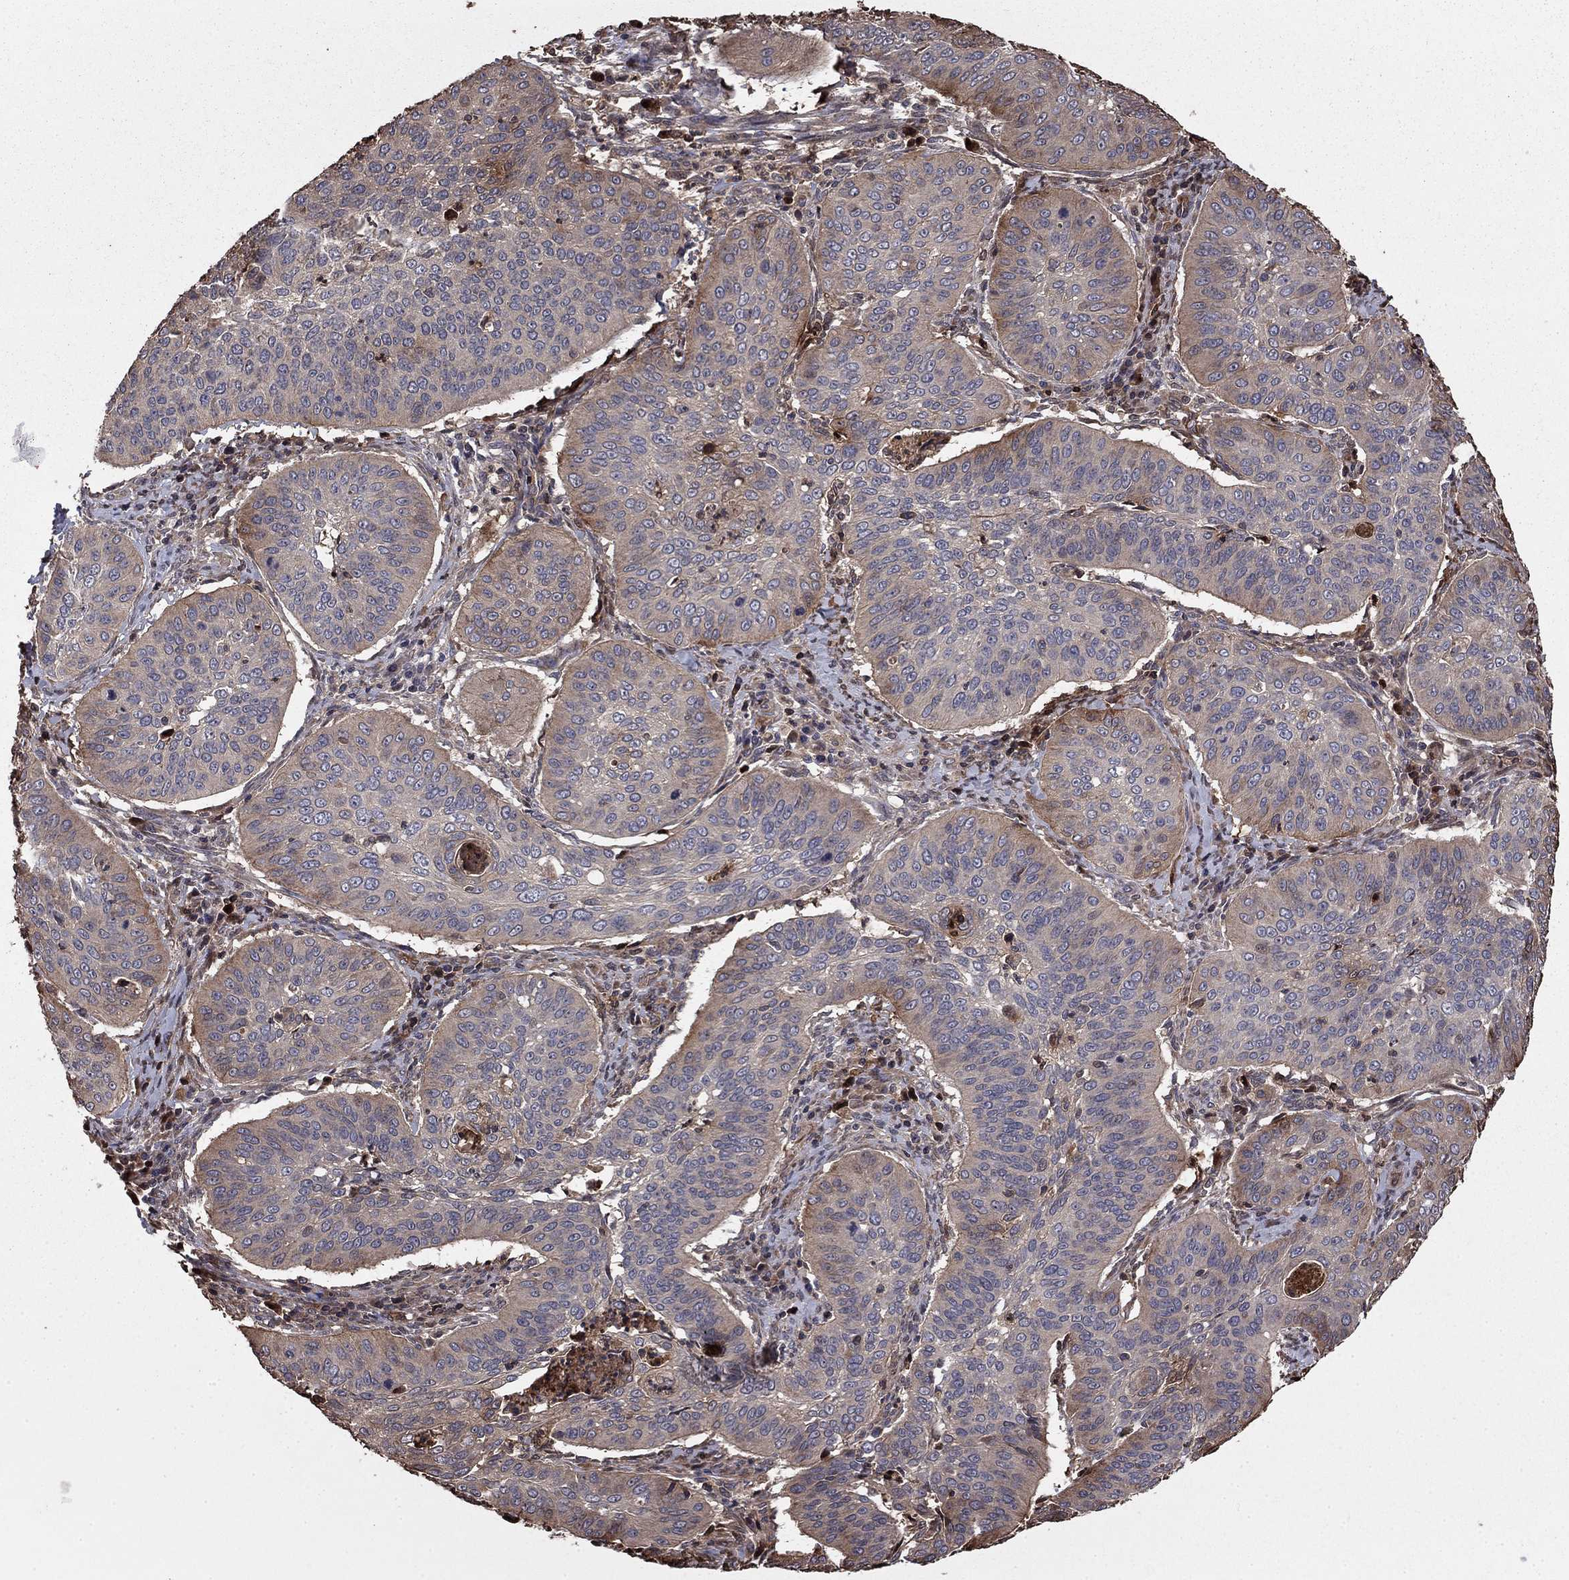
{"staining": {"intensity": "weak", "quantity": "<25%", "location": "cytoplasmic/membranous"}, "tissue": "cervical cancer", "cell_type": "Tumor cells", "image_type": "cancer", "snomed": [{"axis": "morphology", "description": "Normal tissue, NOS"}, {"axis": "morphology", "description": "Squamous cell carcinoma, NOS"}, {"axis": "topography", "description": "Cervix"}], "caption": "Tumor cells are negative for protein expression in human cervical squamous cell carcinoma.", "gene": "GYG1", "patient": {"sex": "female", "age": 39}}